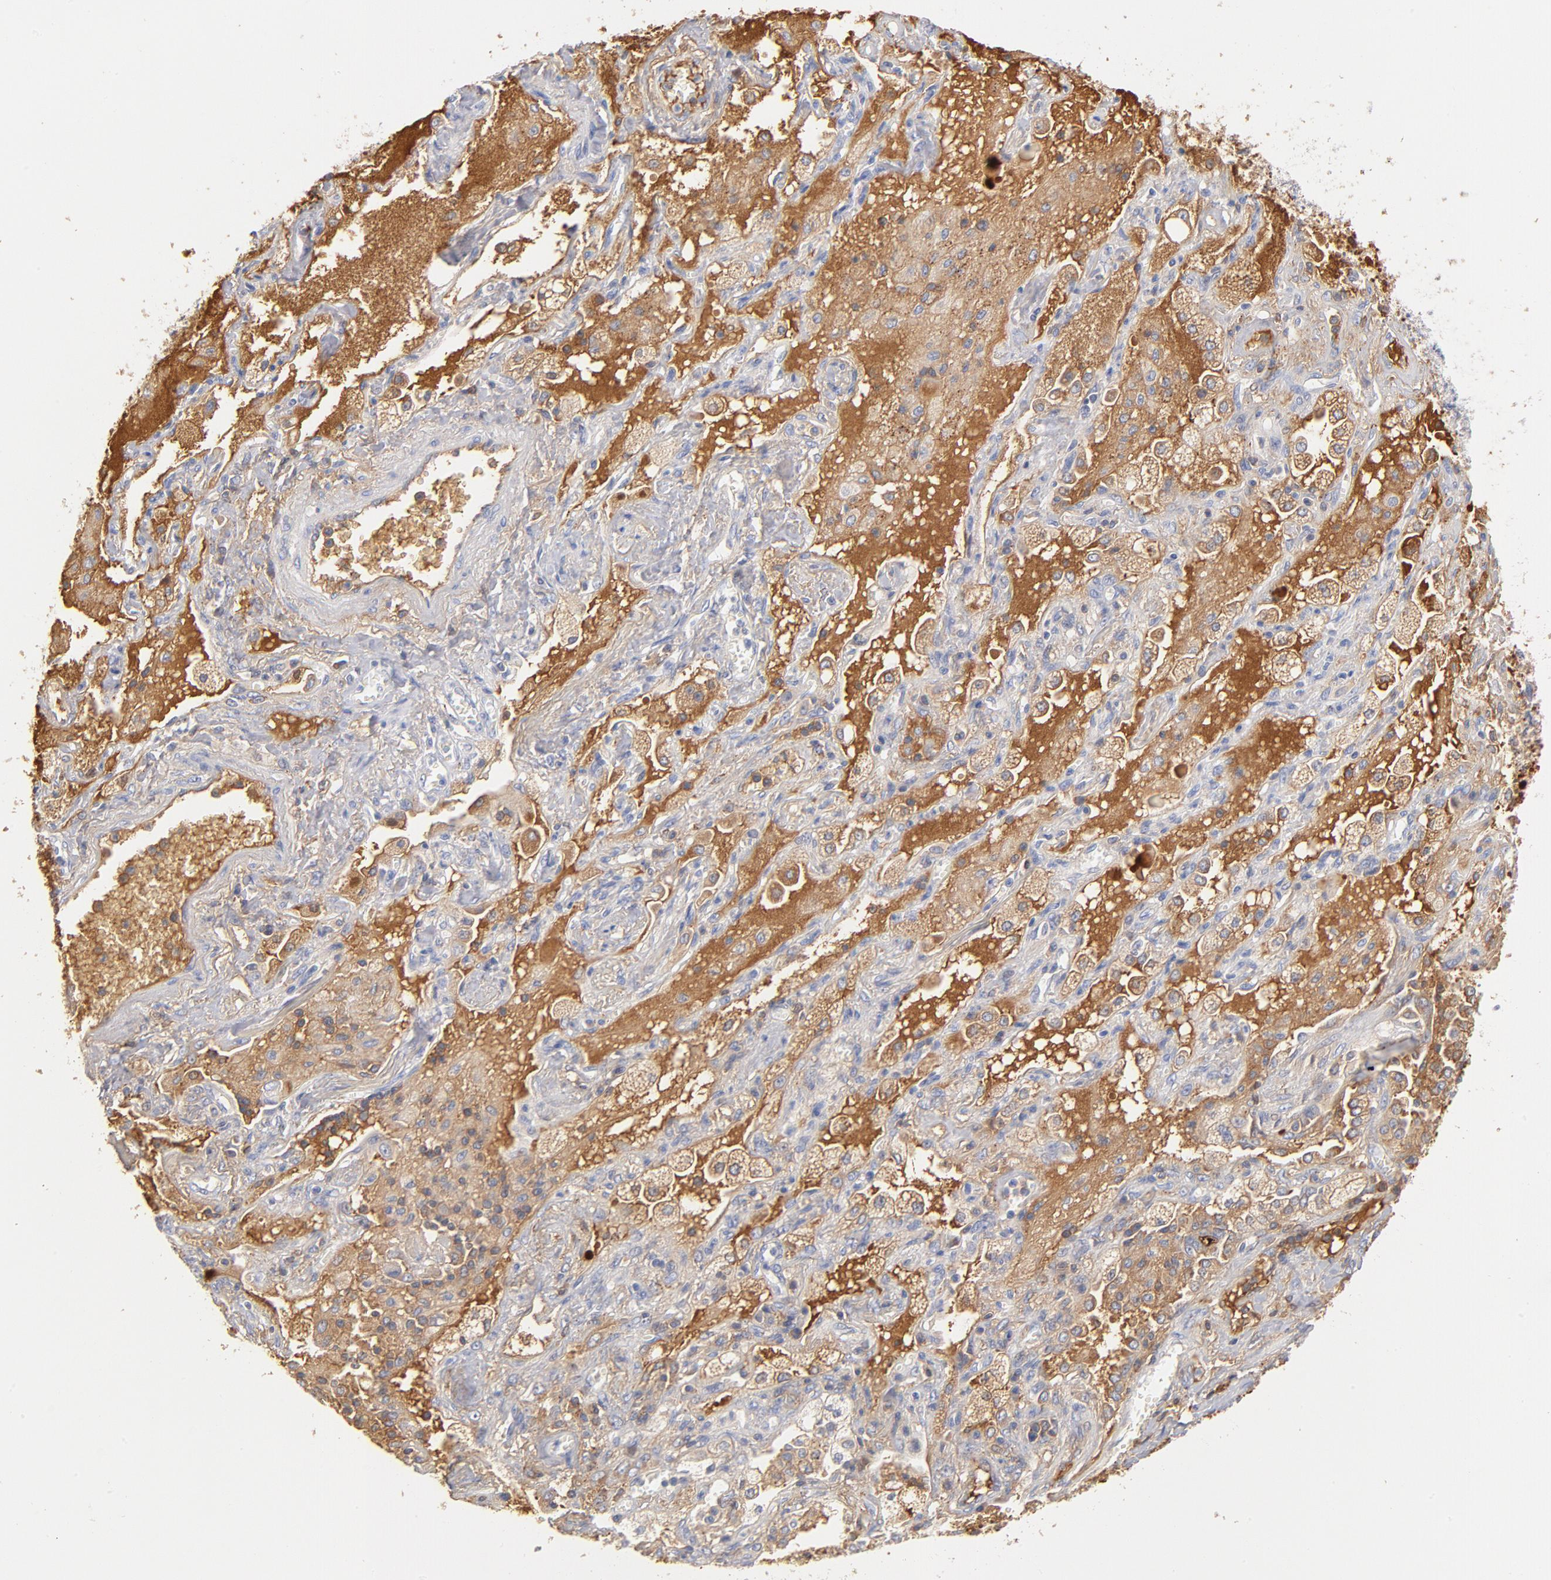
{"staining": {"intensity": "negative", "quantity": "none", "location": "none"}, "tissue": "lung cancer", "cell_type": "Tumor cells", "image_type": "cancer", "snomed": [{"axis": "morphology", "description": "Squamous cell carcinoma, NOS"}, {"axis": "topography", "description": "Lung"}], "caption": "Tumor cells are negative for brown protein staining in squamous cell carcinoma (lung). (DAB immunohistochemistry with hematoxylin counter stain).", "gene": "C3", "patient": {"sex": "female", "age": 76}}